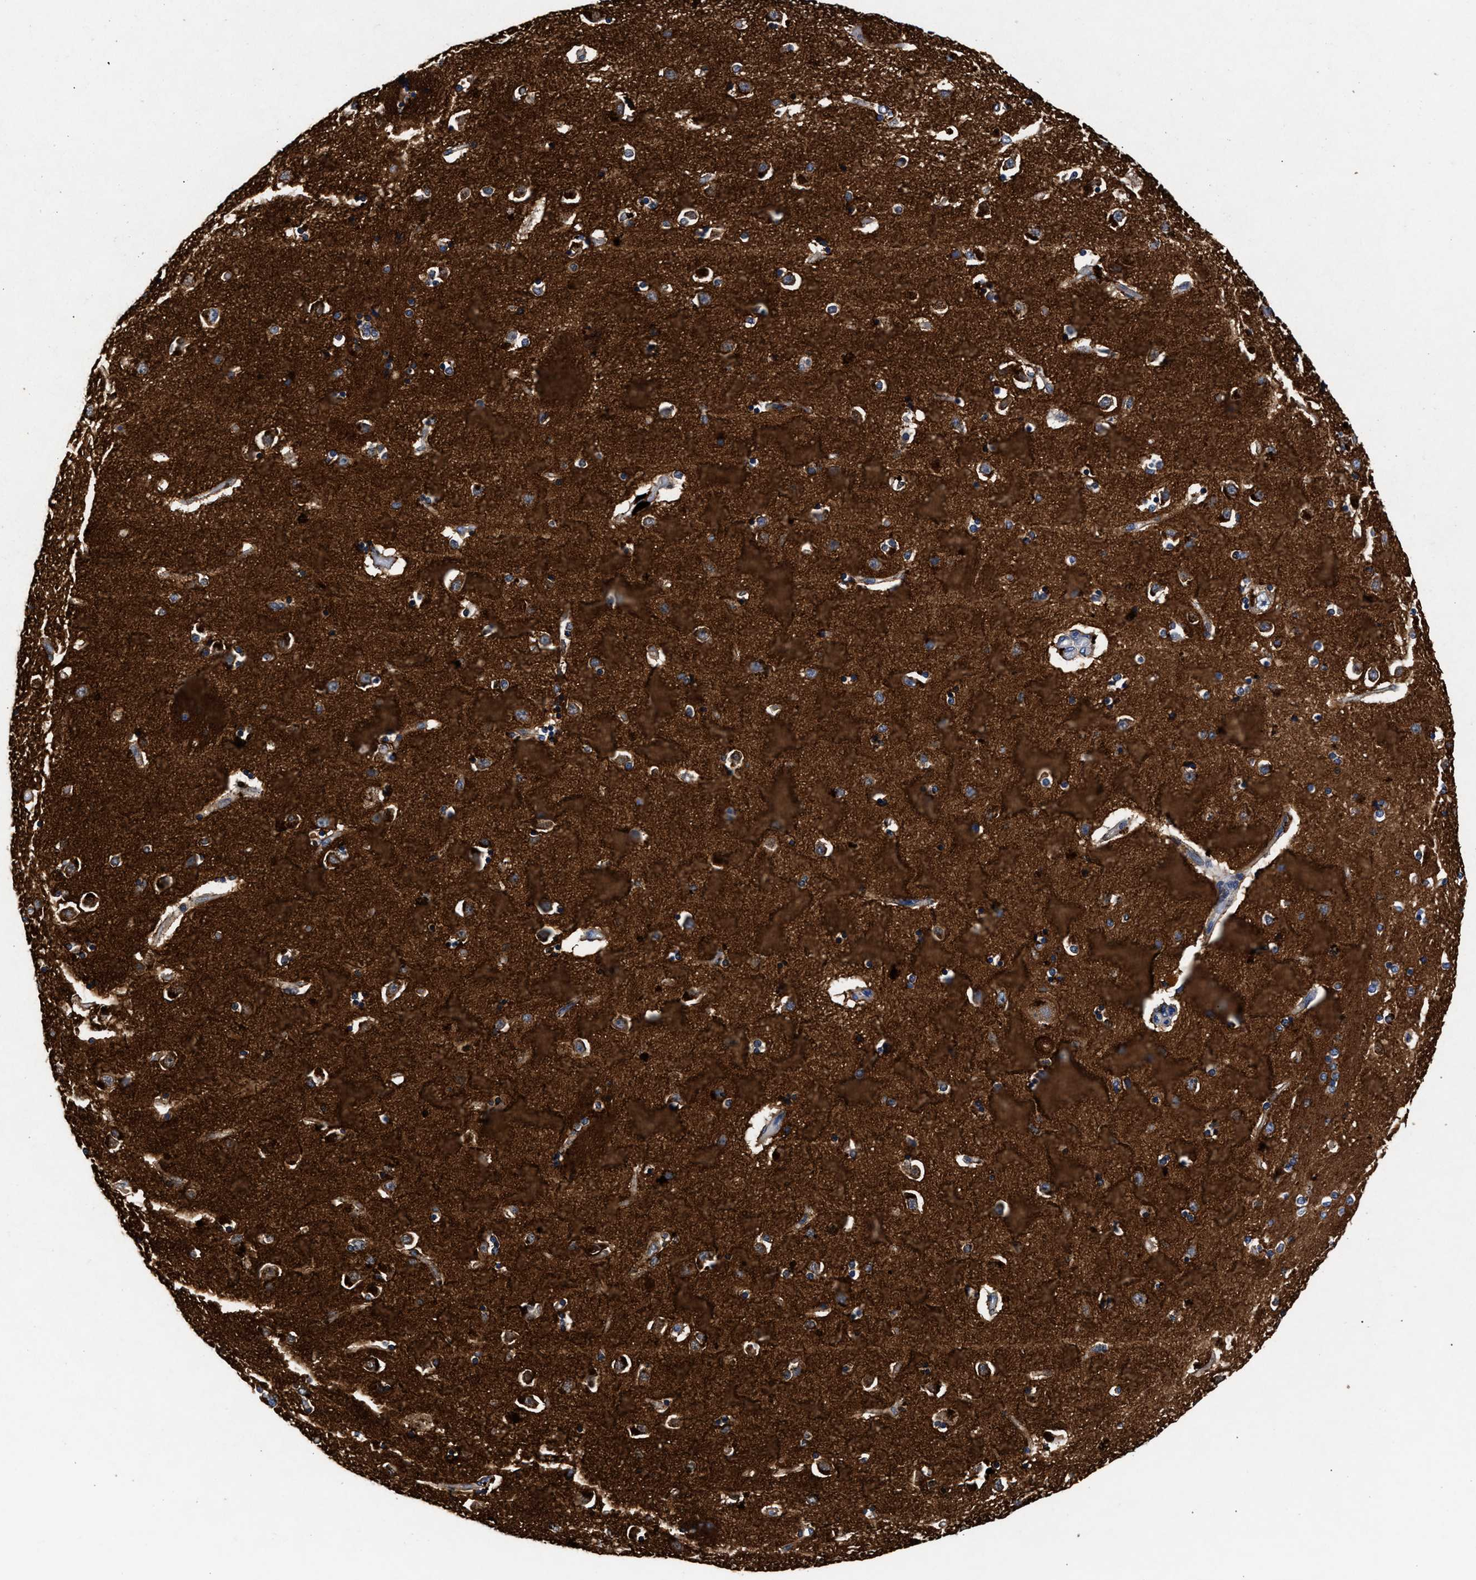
{"staining": {"intensity": "weak", "quantity": "<25%", "location": "cytoplasmic/membranous"}, "tissue": "caudate", "cell_type": "Glial cells", "image_type": "normal", "snomed": [{"axis": "morphology", "description": "Normal tissue, NOS"}, {"axis": "topography", "description": "Lateral ventricle wall"}], "caption": "Immunohistochemistry (IHC) of benign human caudate reveals no staining in glial cells.", "gene": "GNAI3", "patient": {"sex": "female", "age": 54}}